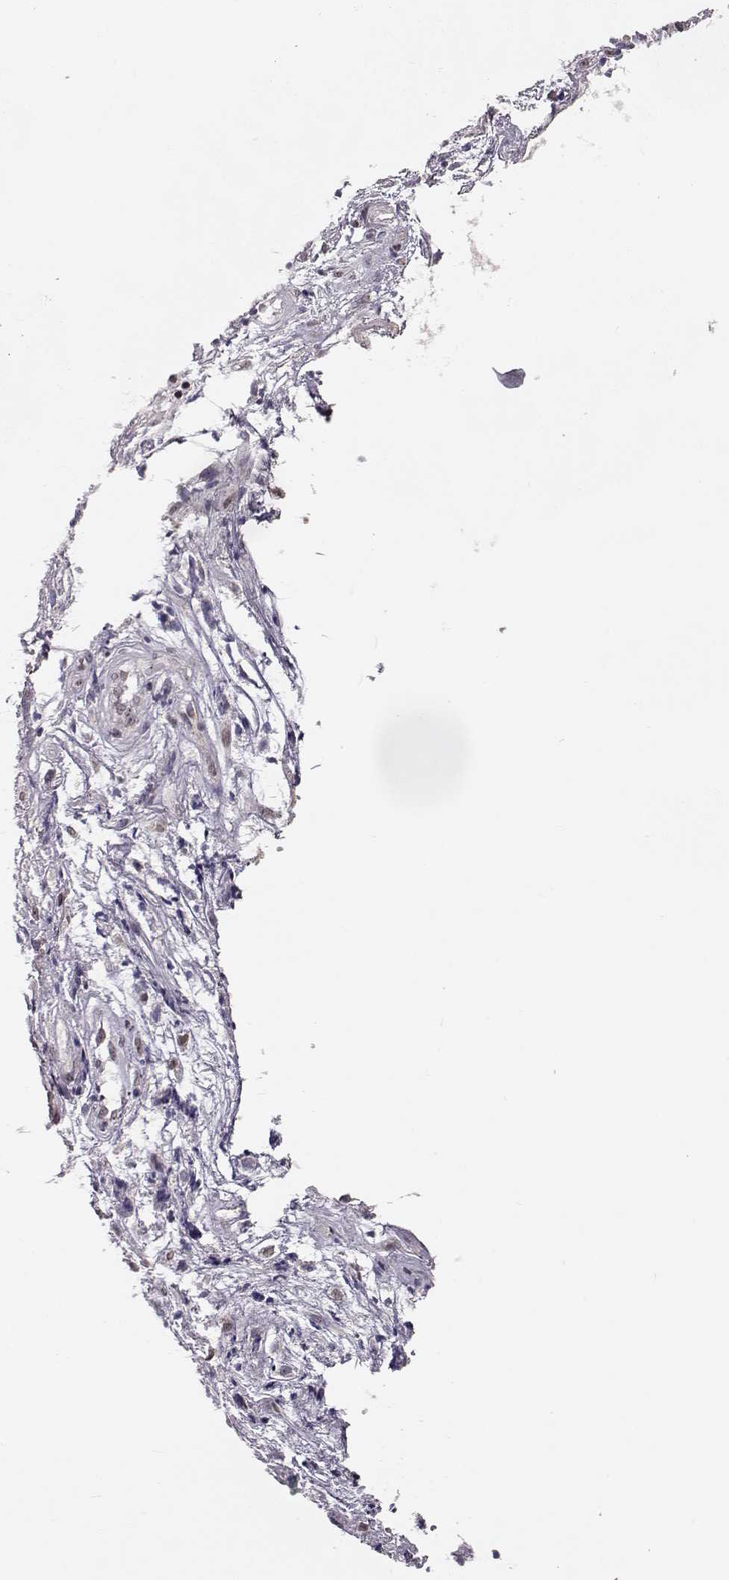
{"staining": {"intensity": "strong", "quantity": "25%-75%", "location": "nuclear"}, "tissue": "nasopharynx", "cell_type": "Respiratory epithelial cells", "image_type": "normal", "snomed": [{"axis": "morphology", "description": "Normal tissue, NOS"}, {"axis": "topography", "description": "Nasopharynx"}], "caption": "Strong nuclear positivity is present in approximately 25%-75% of respiratory epithelial cells in normal nasopharynx. (DAB = brown stain, brightfield microscopy at high magnification).", "gene": "ALDH3A1", "patient": {"sex": "male", "age": 31}}